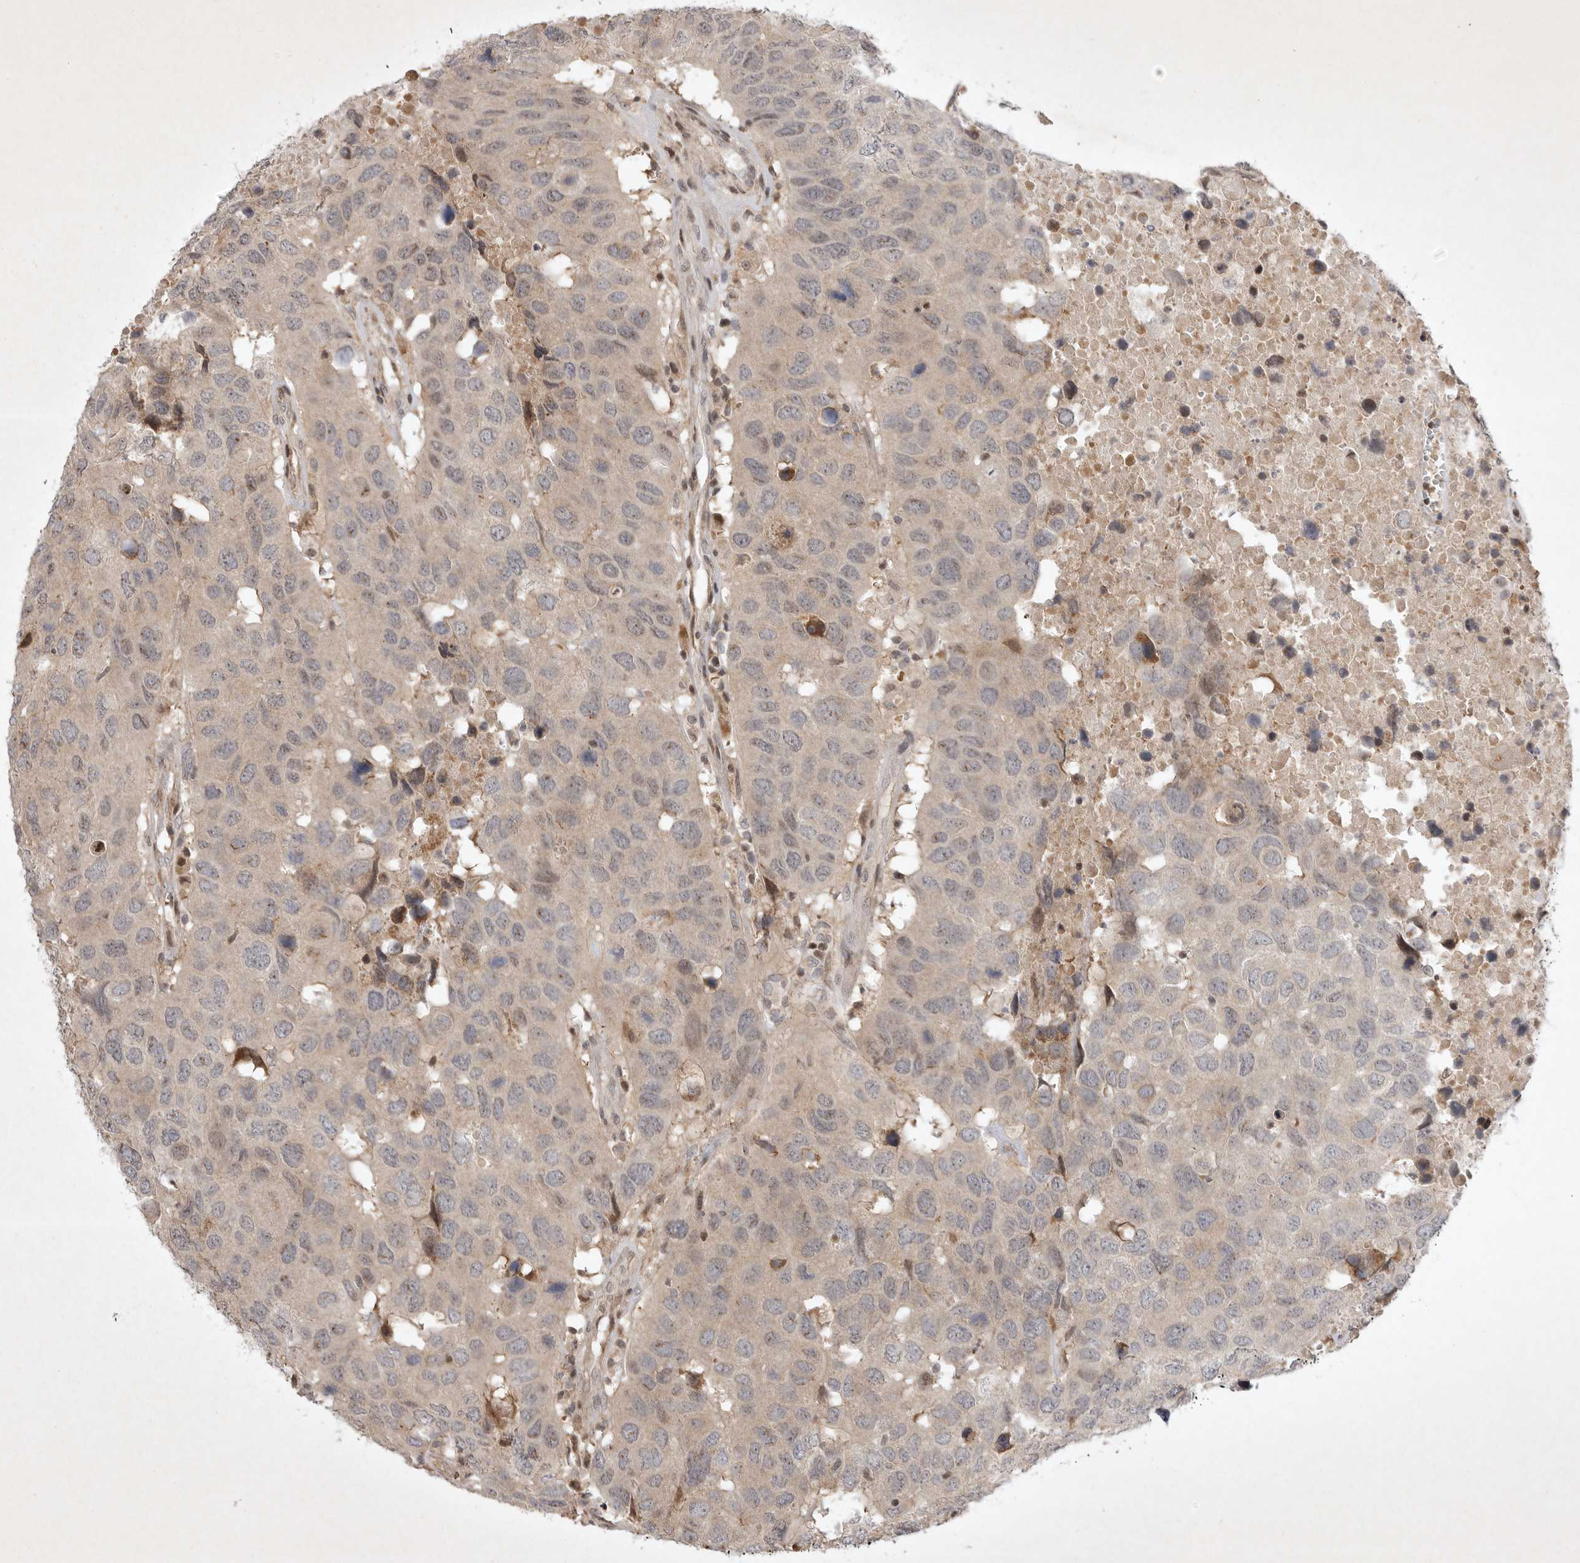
{"staining": {"intensity": "moderate", "quantity": "<25%", "location": "cytoplasmic/membranous,nuclear"}, "tissue": "head and neck cancer", "cell_type": "Tumor cells", "image_type": "cancer", "snomed": [{"axis": "morphology", "description": "Squamous cell carcinoma, NOS"}, {"axis": "topography", "description": "Head-Neck"}], "caption": "Immunohistochemistry (IHC) of human head and neck cancer (squamous cell carcinoma) shows low levels of moderate cytoplasmic/membranous and nuclear staining in approximately <25% of tumor cells.", "gene": "EIF2AK1", "patient": {"sex": "male", "age": 66}}